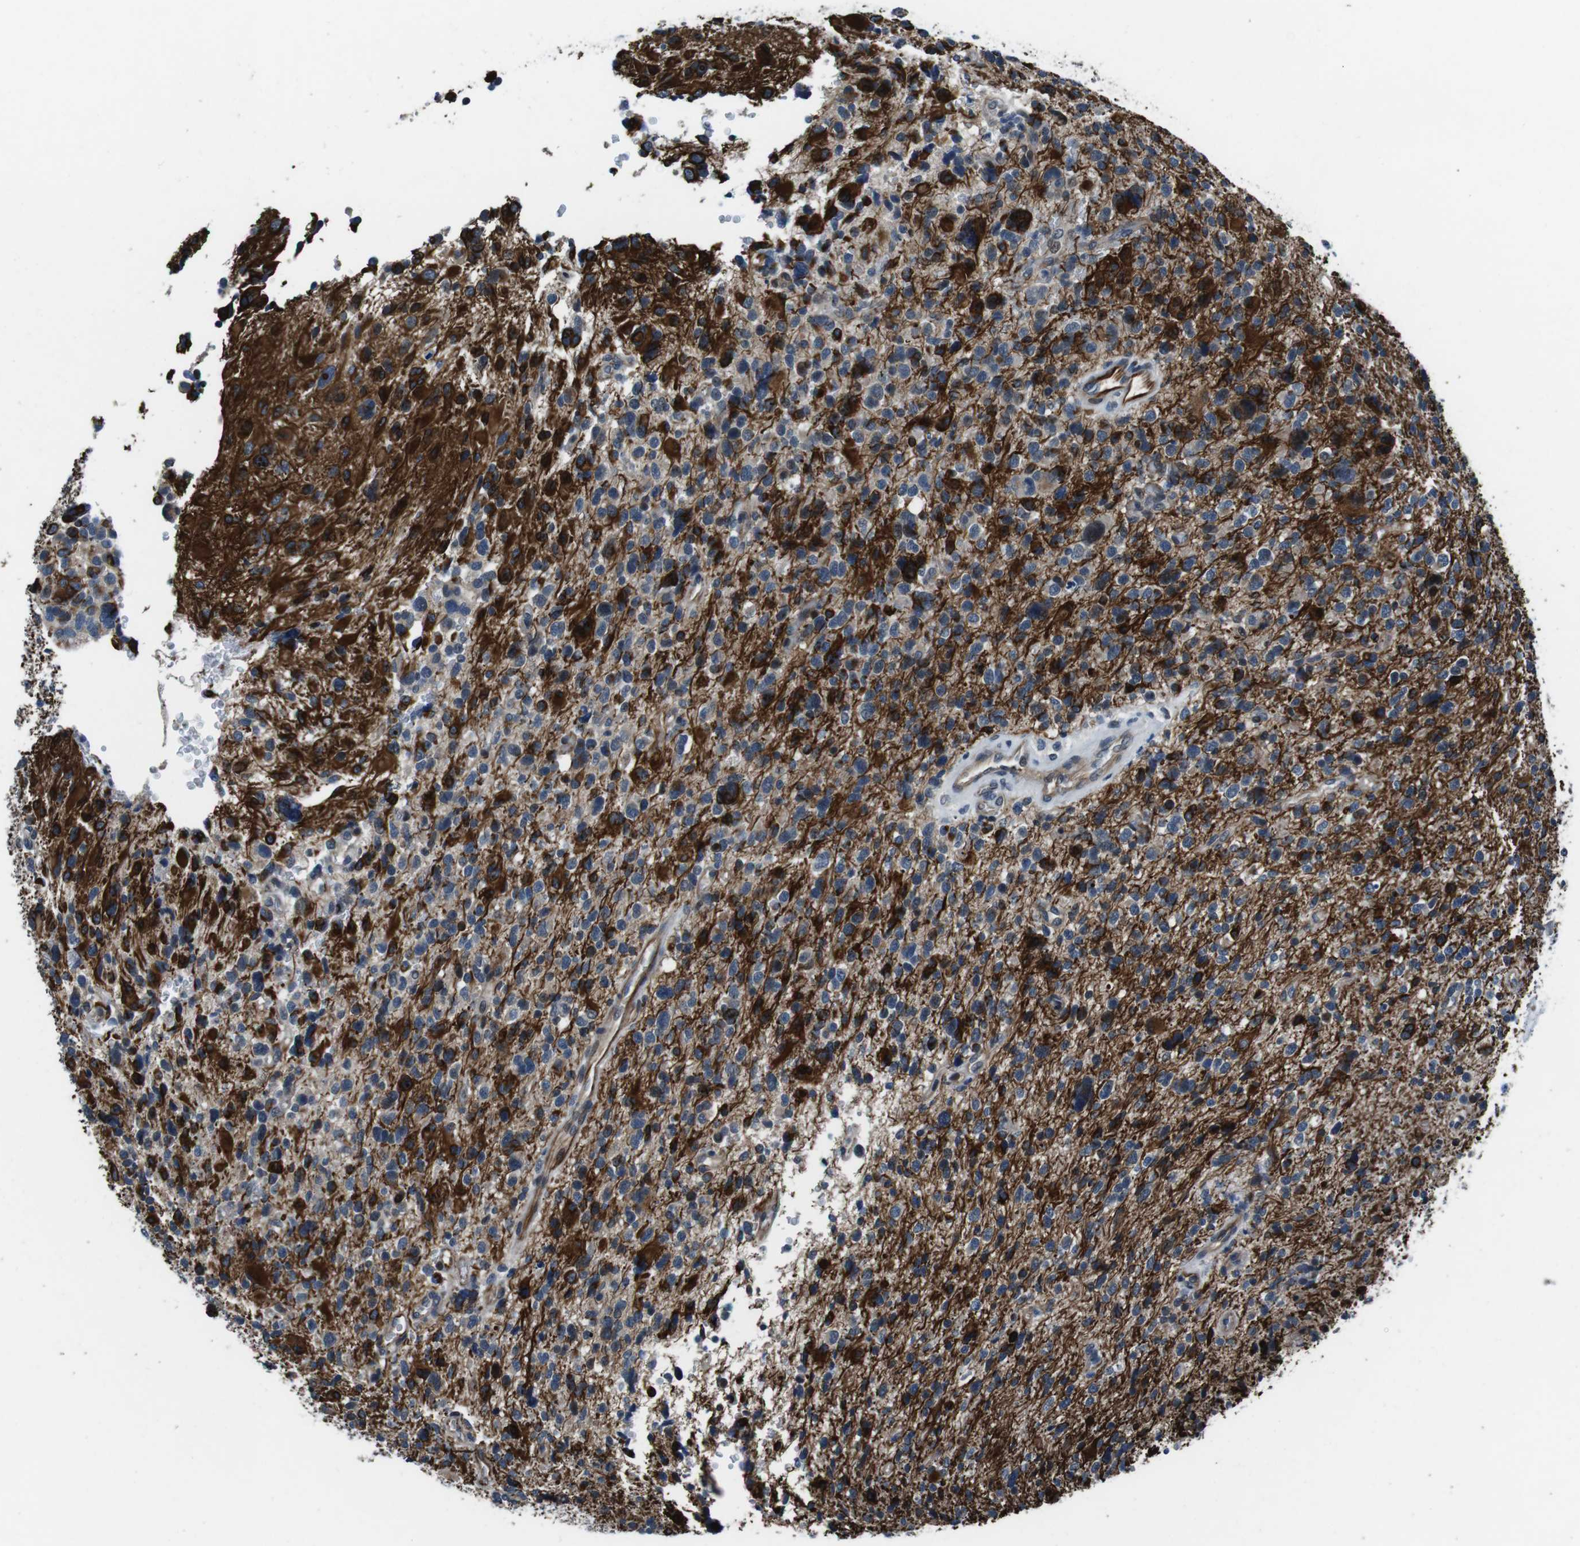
{"staining": {"intensity": "strong", "quantity": "25%-75%", "location": "cytoplasmic/membranous"}, "tissue": "glioma", "cell_type": "Tumor cells", "image_type": "cancer", "snomed": [{"axis": "morphology", "description": "Glioma, malignant, High grade"}, {"axis": "topography", "description": "Brain"}], "caption": "A histopathology image of human glioma stained for a protein displays strong cytoplasmic/membranous brown staining in tumor cells.", "gene": "LRRC49", "patient": {"sex": "male", "age": 48}}